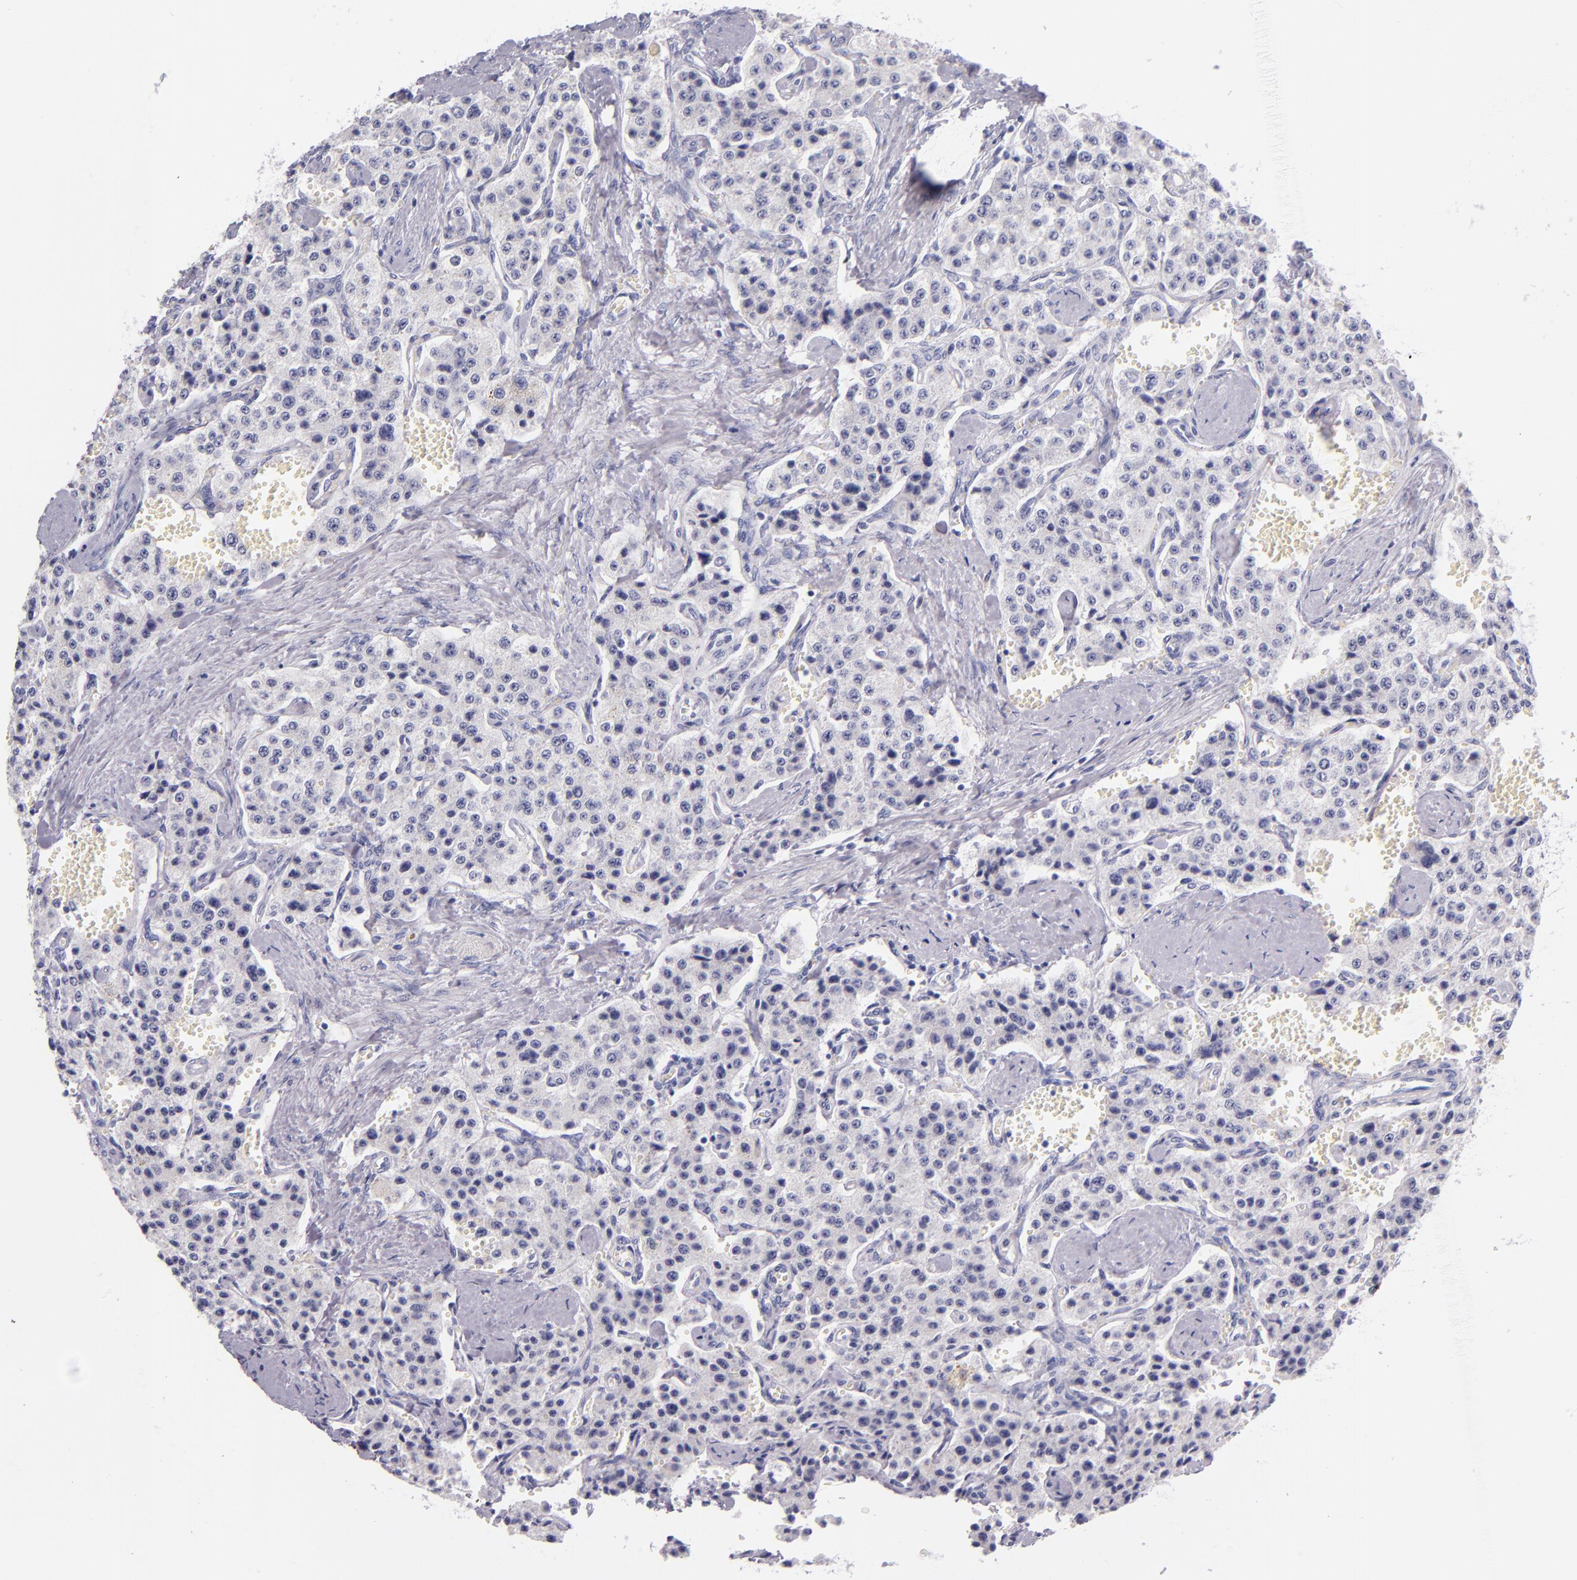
{"staining": {"intensity": "negative", "quantity": "none", "location": "none"}, "tissue": "carcinoid", "cell_type": "Tumor cells", "image_type": "cancer", "snomed": [{"axis": "morphology", "description": "Carcinoid, malignant, NOS"}, {"axis": "topography", "description": "Small intestine"}], "caption": "IHC histopathology image of malignant carcinoid stained for a protein (brown), which reveals no staining in tumor cells.", "gene": "IRF4", "patient": {"sex": "male", "age": 52}}